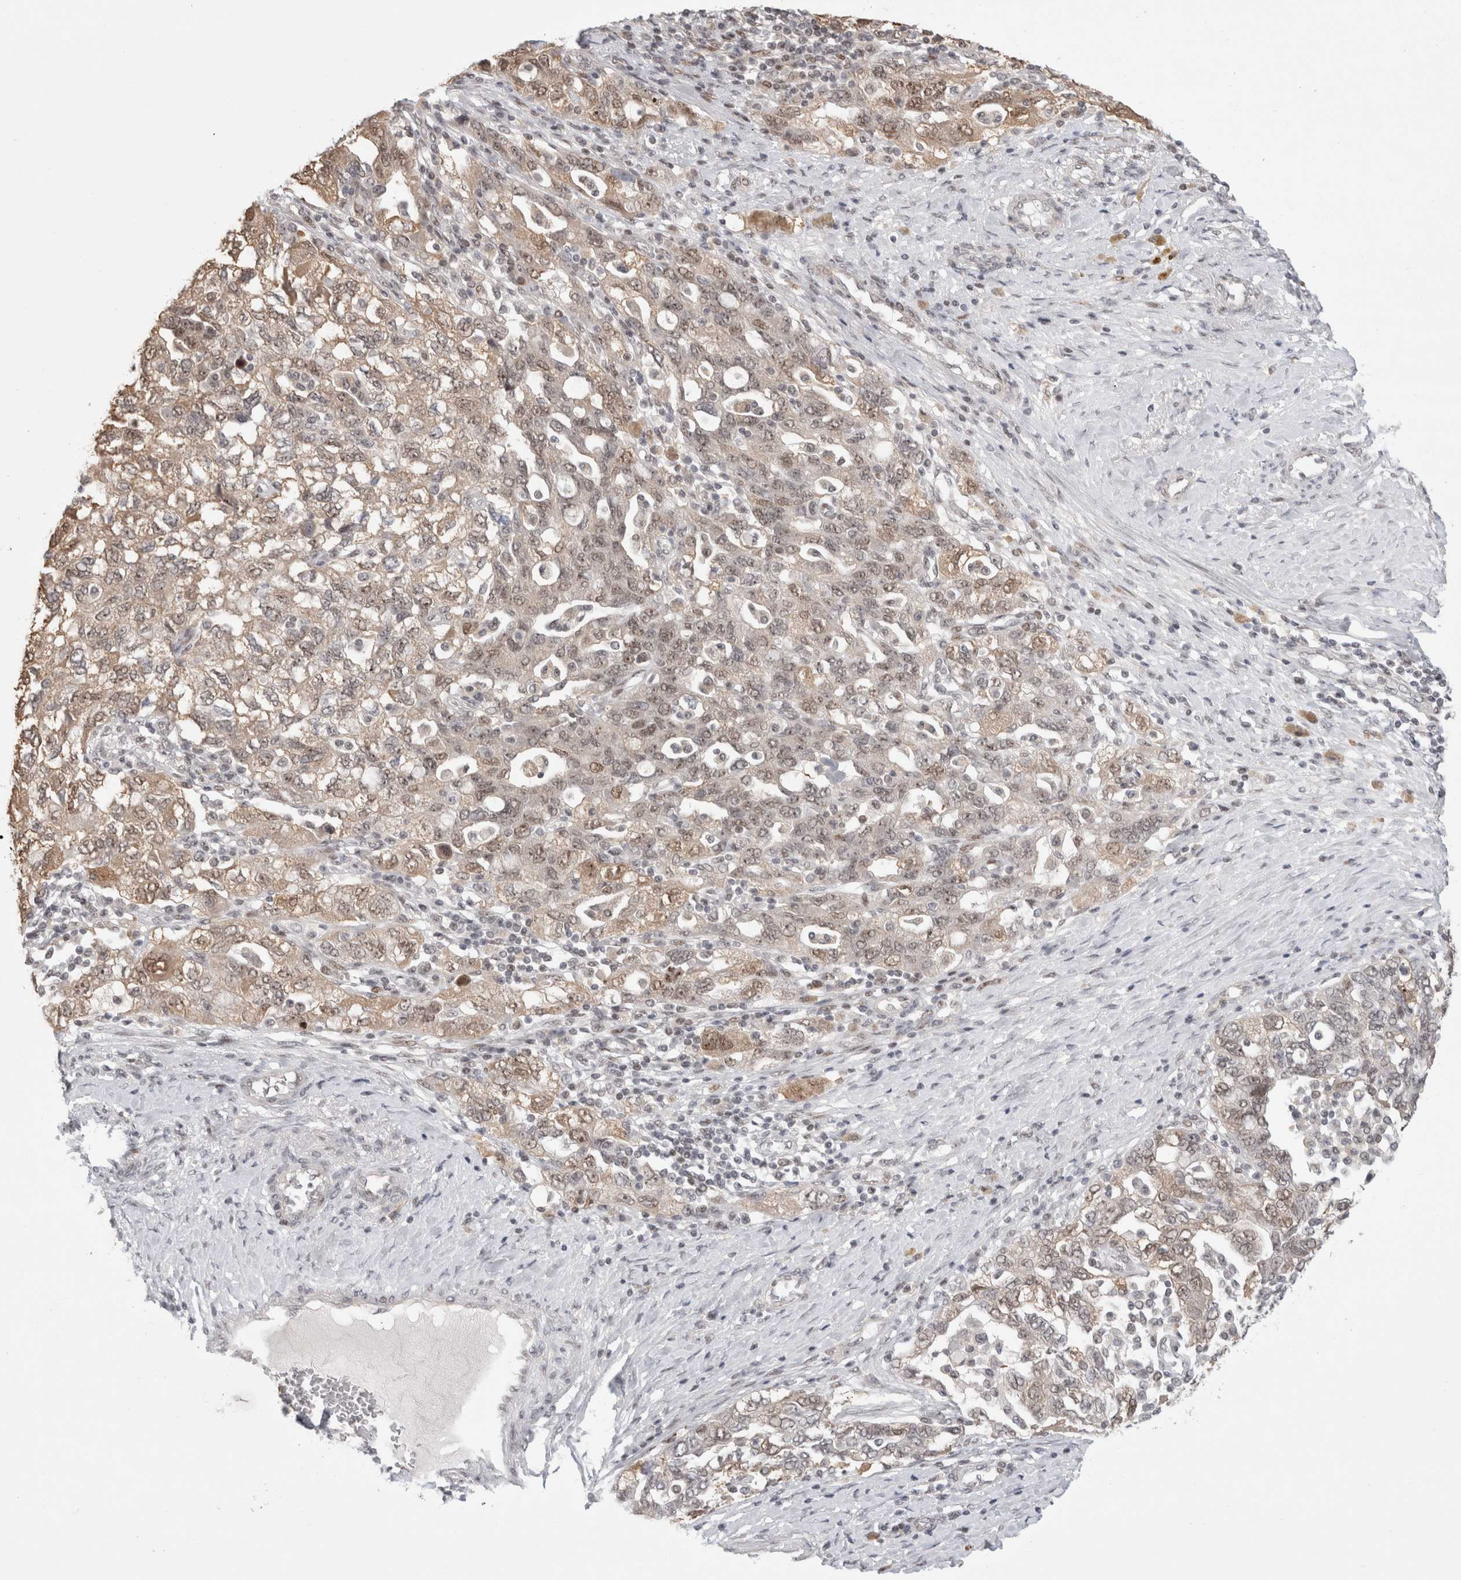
{"staining": {"intensity": "weak", "quantity": "<25%", "location": "cytoplasmic/membranous,nuclear"}, "tissue": "ovarian cancer", "cell_type": "Tumor cells", "image_type": "cancer", "snomed": [{"axis": "morphology", "description": "Carcinoma, NOS"}, {"axis": "morphology", "description": "Cystadenocarcinoma, serous, NOS"}, {"axis": "topography", "description": "Ovary"}], "caption": "This is an IHC histopathology image of ovarian carcinoma. There is no expression in tumor cells.", "gene": "SENP6", "patient": {"sex": "female", "age": 69}}